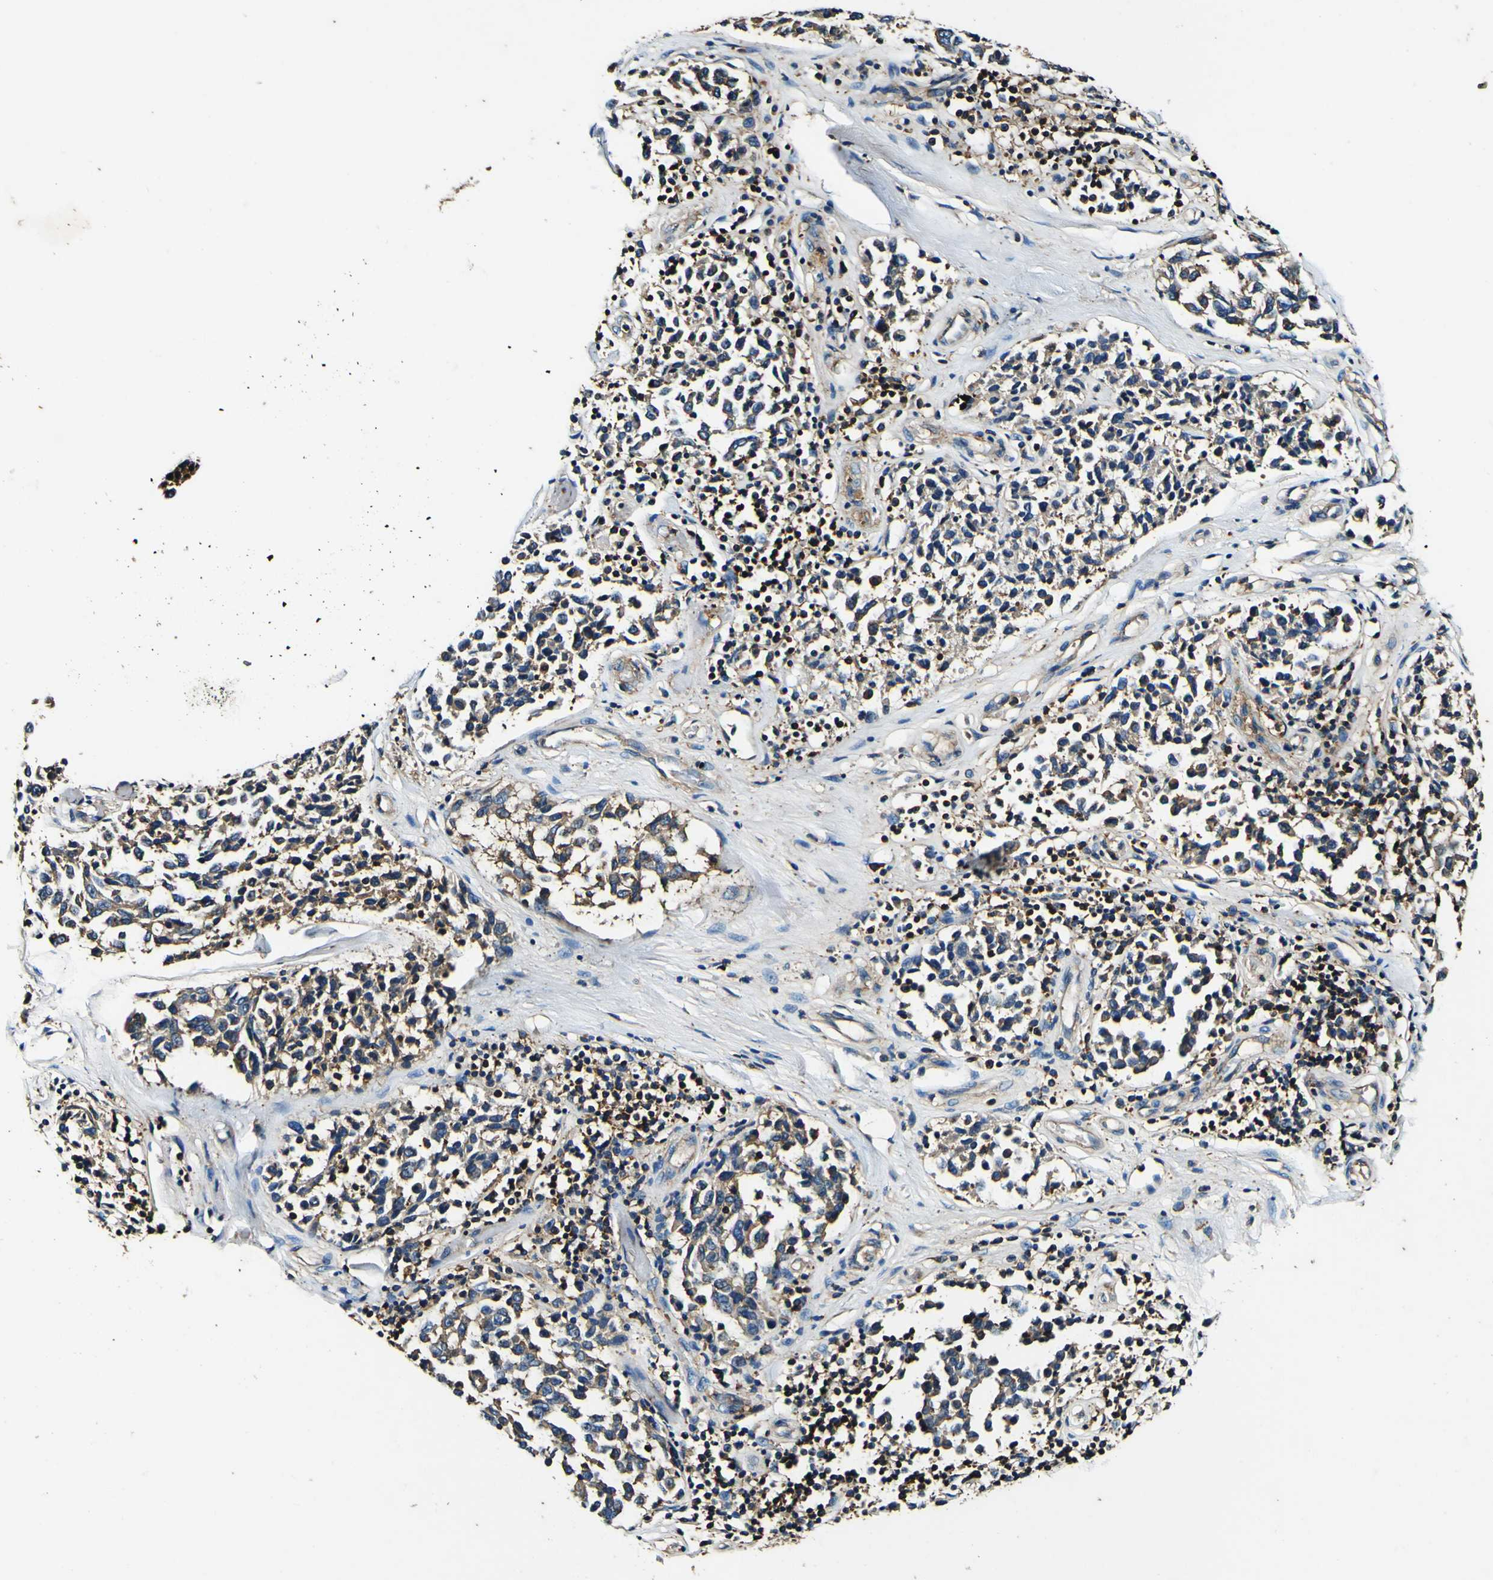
{"staining": {"intensity": "weak", "quantity": ">75%", "location": "cytoplasmic/membranous"}, "tissue": "melanoma", "cell_type": "Tumor cells", "image_type": "cancer", "snomed": [{"axis": "morphology", "description": "Malignant melanoma, NOS"}, {"axis": "topography", "description": "Skin"}], "caption": "A brown stain highlights weak cytoplasmic/membranous positivity of a protein in melanoma tumor cells.", "gene": "RHOT2", "patient": {"sex": "female", "age": 64}}